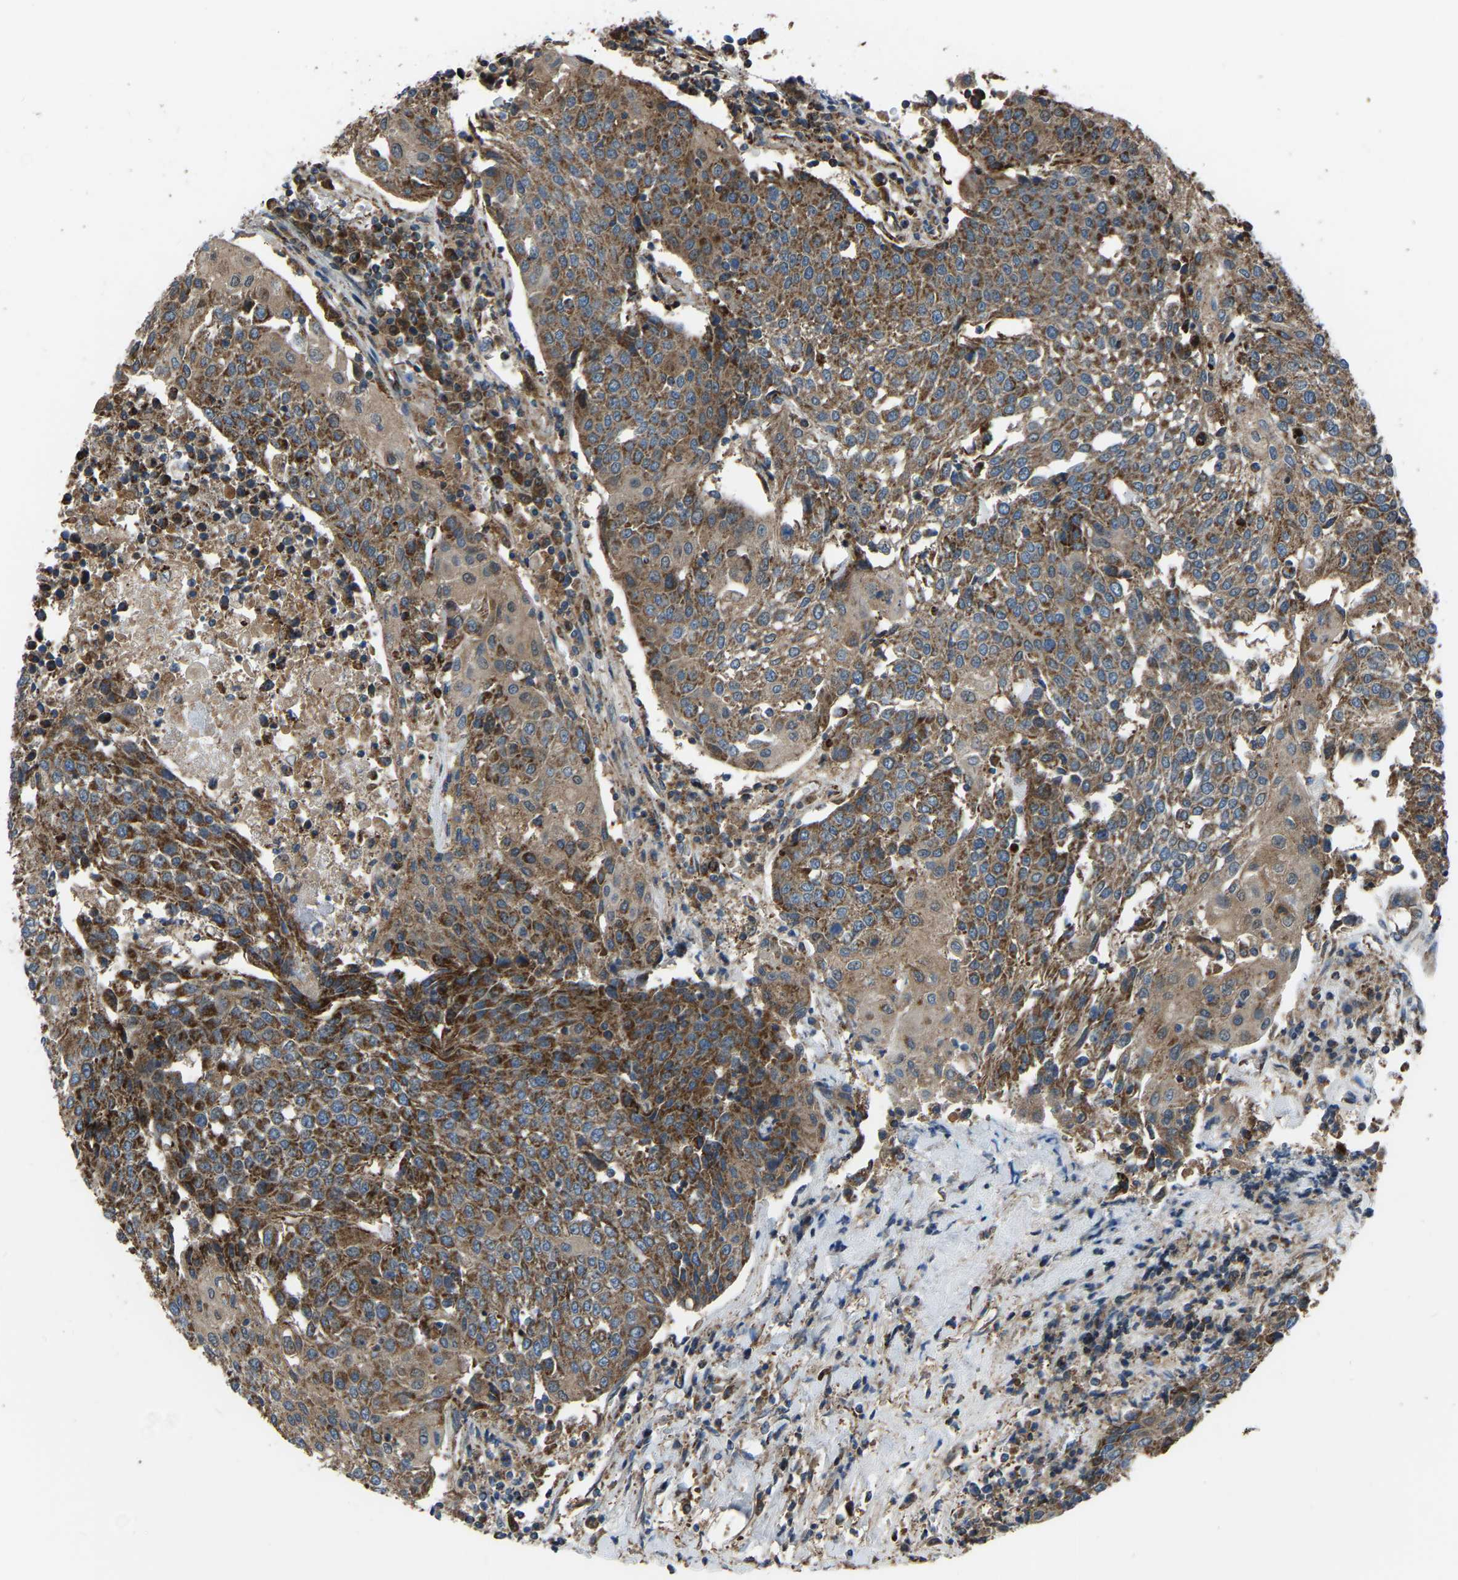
{"staining": {"intensity": "strong", "quantity": ">75%", "location": "cytoplasmic/membranous"}, "tissue": "urothelial cancer", "cell_type": "Tumor cells", "image_type": "cancer", "snomed": [{"axis": "morphology", "description": "Urothelial carcinoma, High grade"}, {"axis": "topography", "description": "Urinary bladder"}], "caption": "High-magnification brightfield microscopy of urothelial carcinoma (high-grade) stained with DAB (brown) and counterstained with hematoxylin (blue). tumor cells exhibit strong cytoplasmic/membranous positivity is appreciated in about>75% of cells.", "gene": "AKR1A1", "patient": {"sex": "female", "age": 85}}